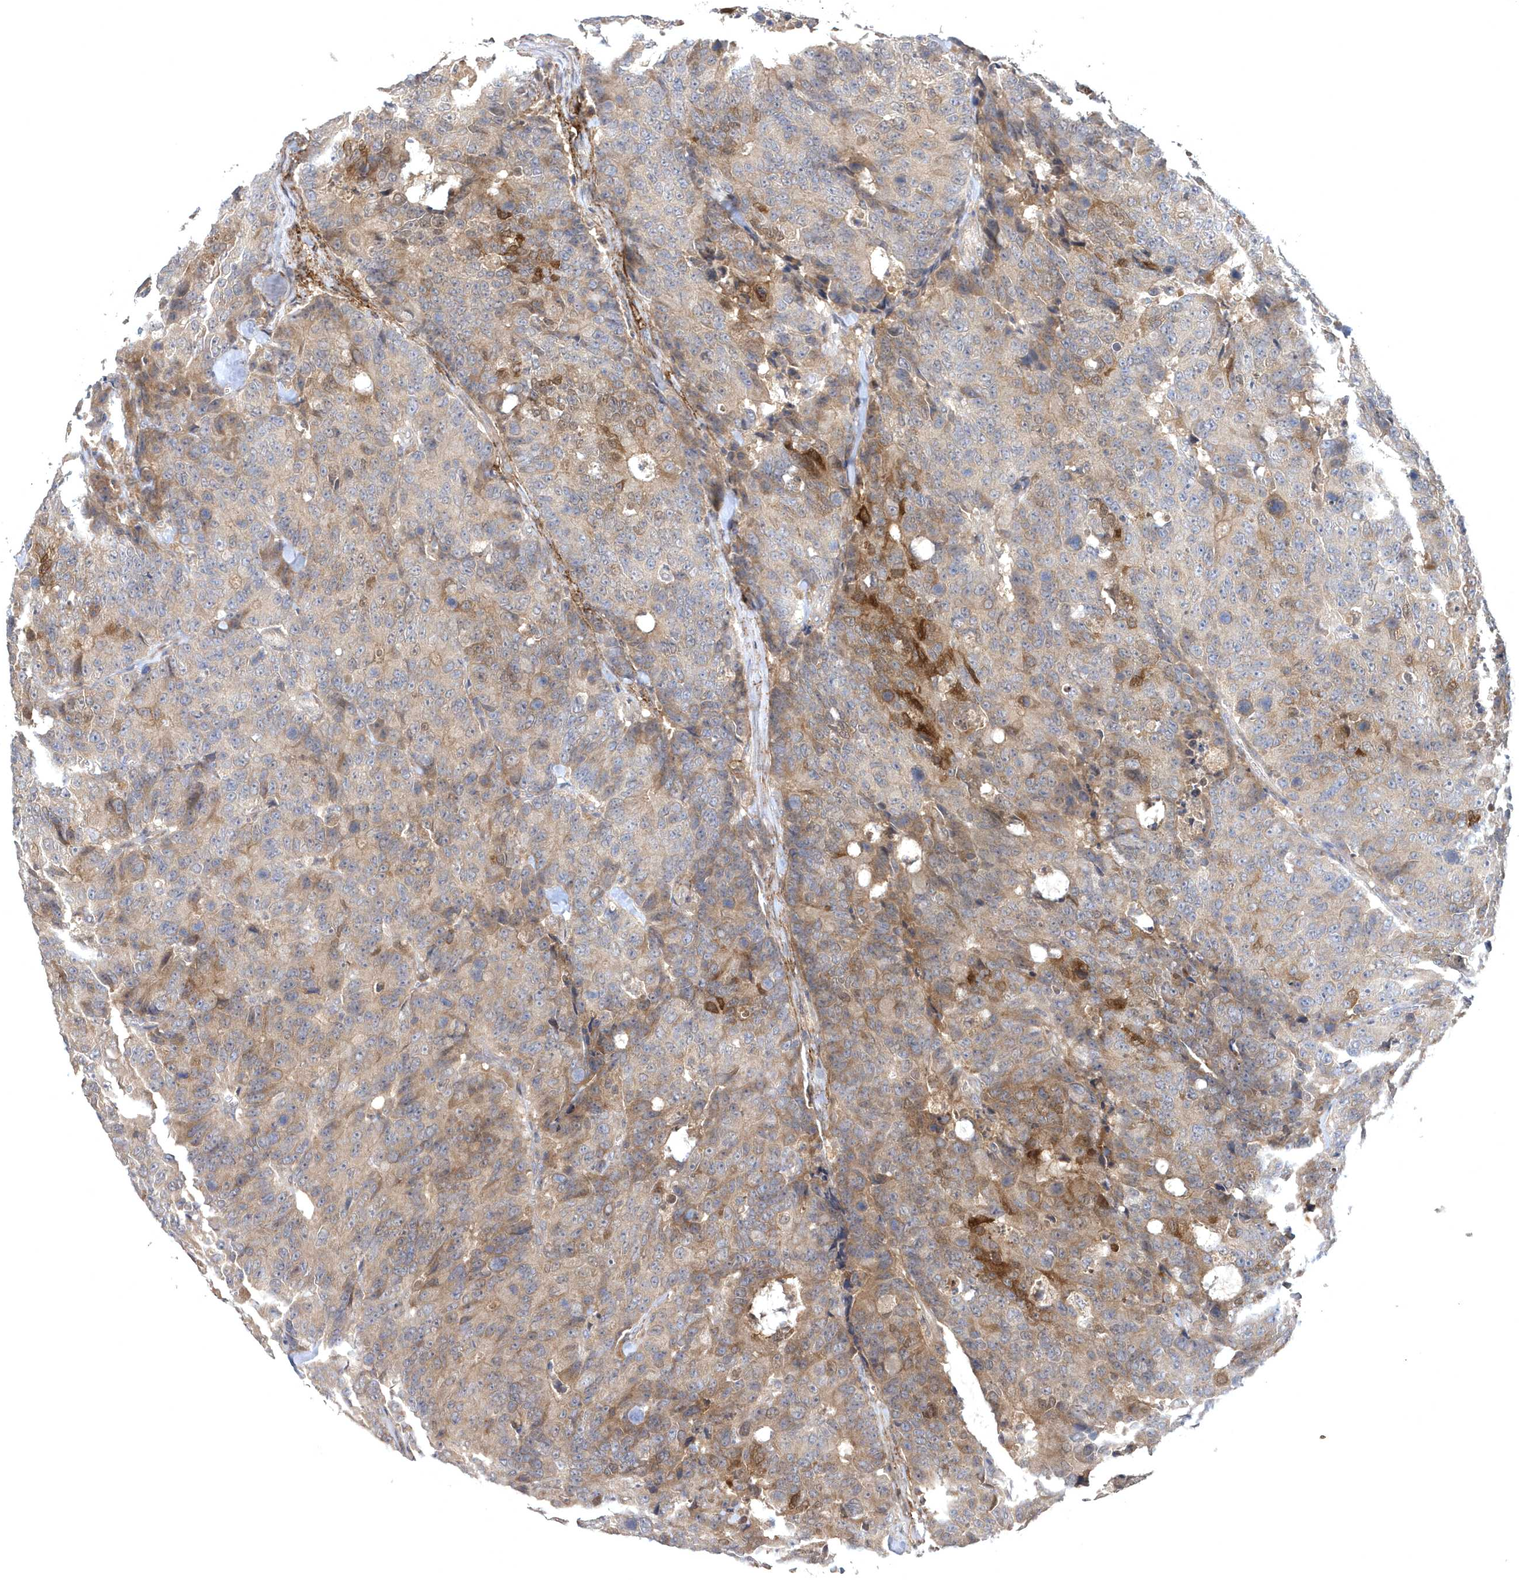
{"staining": {"intensity": "moderate", "quantity": "<25%", "location": "cytoplasmic/membranous"}, "tissue": "colorectal cancer", "cell_type": "Tumor cells", "image_type": "cancer", "snomed": [{"axis": "morphology", "description": "Adenocarcinoma, NOS"}, {"axis": "topography", "description": "Colon"}], "caption": "This is an image of immunohistochemistry (IHC) staining of colorectal adenocarcinoma, which shows moderate staining in the cytoplasmic/membranous of tumor cells.", "gene": "HMGCS1", "patient": {"sex": "female", "age": 86}}